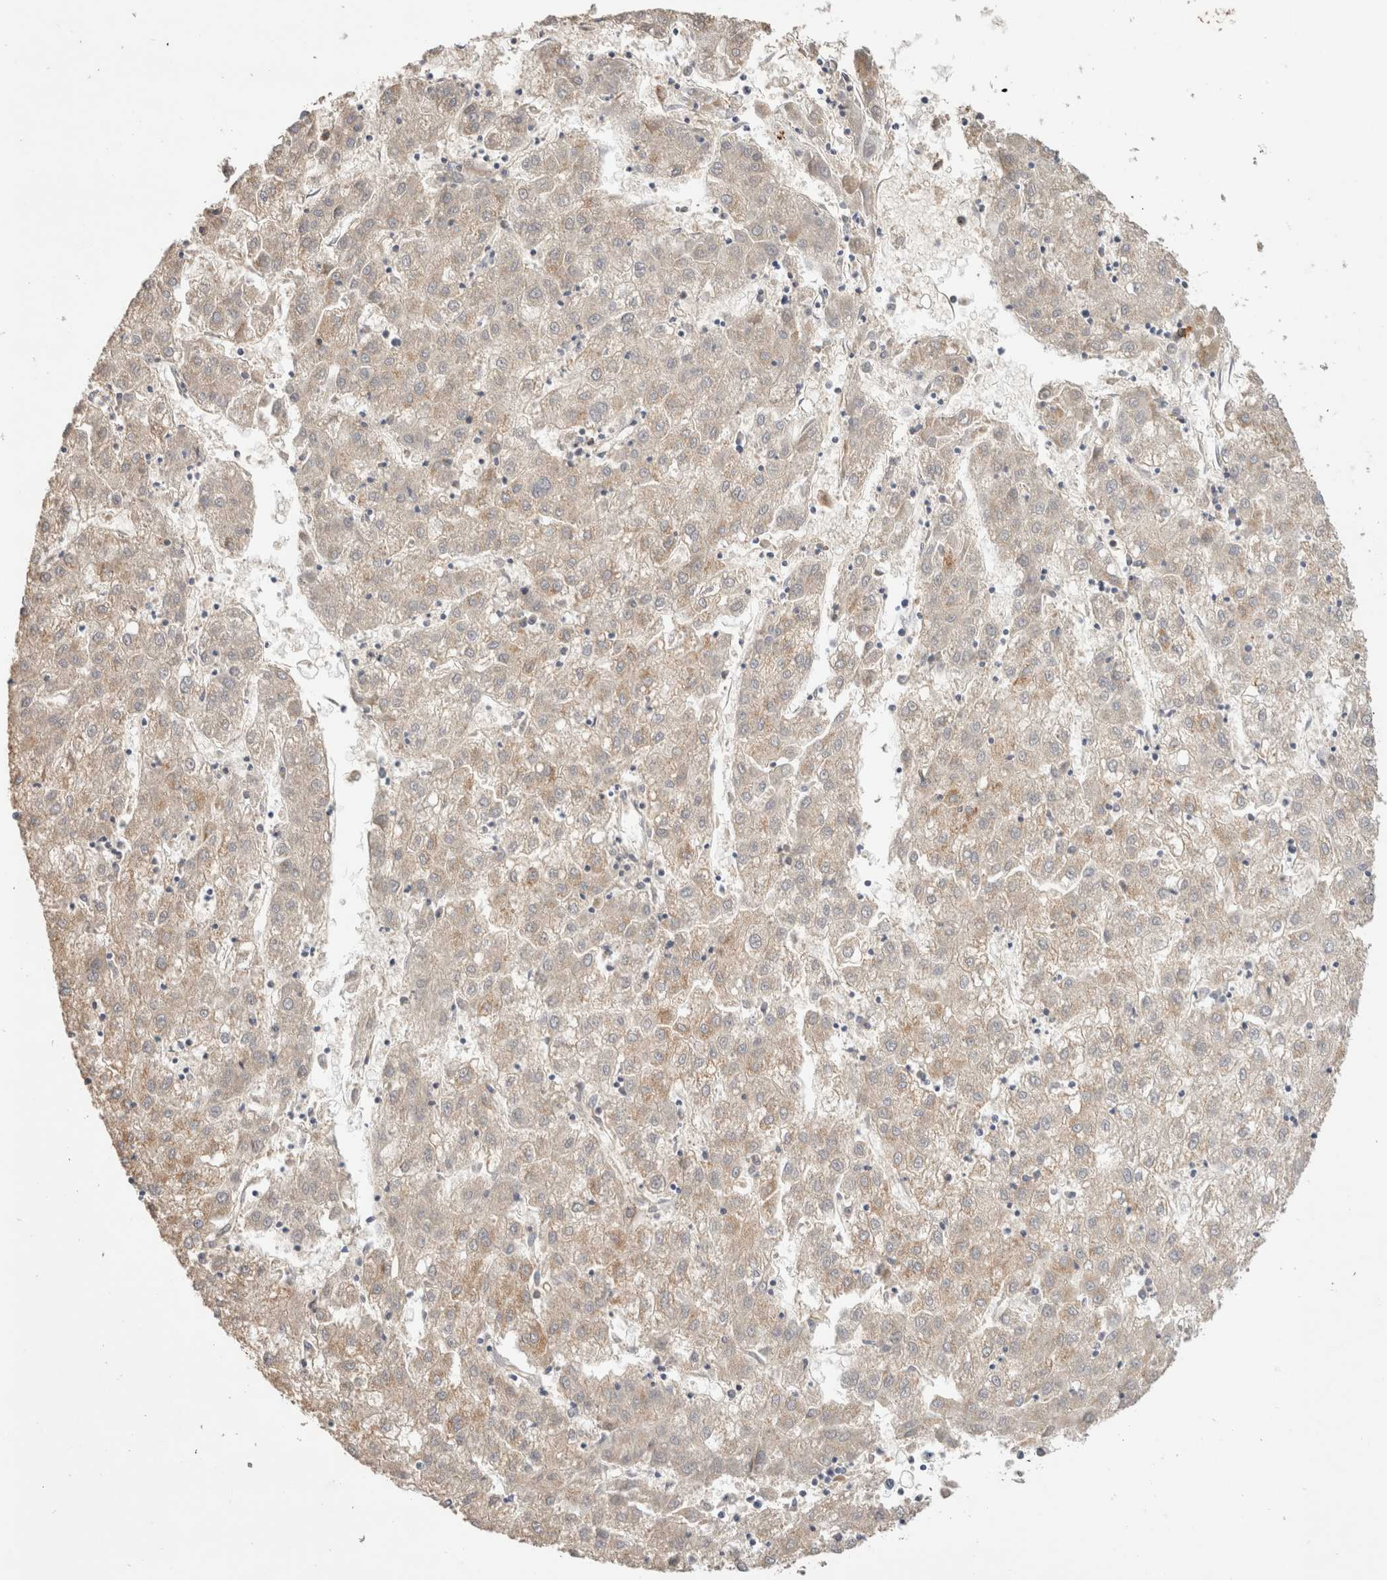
{"staining": {"intensity": "weak", "quantity": "<25%", "location": "cytoplasmic/membranous"}, "tissue": "liver cancer", "cell_type": "Tumor cells", "image_type": "cancer", "snomed": [{"axis": "morphology", "description": "Carcinoma, Hepatocellular, NOS"}, {"axis": "topography", "description": "Liver"}], "caption": "Histopathology image shows no significant protein positivity in tumor cells of liver hepatocellular carcinoma. The staining is performed using DAB brown chromogen with nuclei counter-stained in using hematoxylin.", "gene": "B3GNTL1", "patient": {"sex": "male", "age": 72}}